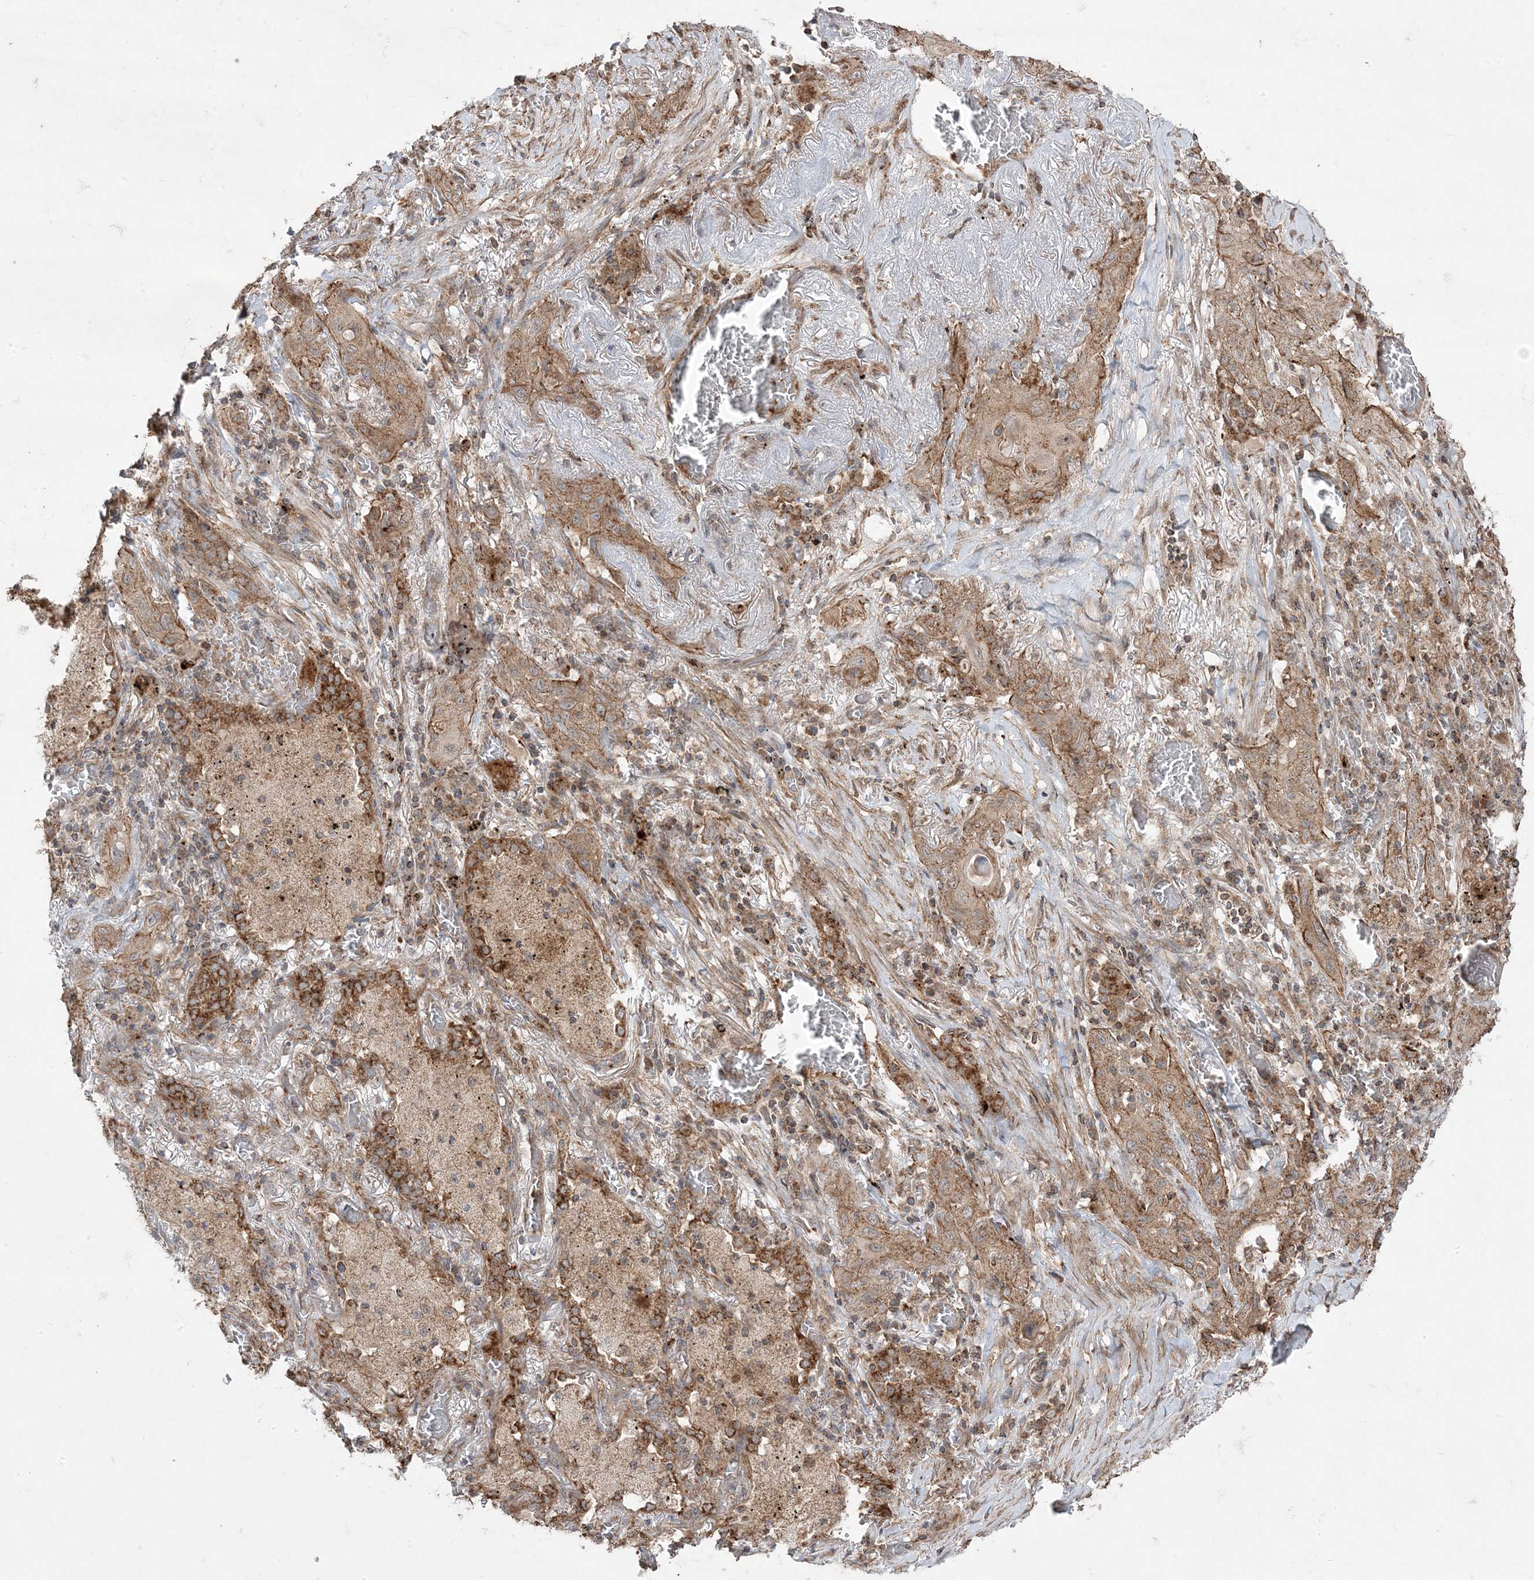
{"staining": {"intensity": "moderate", "quantity": ">75%", "location": "cytoplasmic/membranous"}, "tissue": "lung cancer", "cell_type": "Tumor cells", "image_type": "cancer", "snomed": [{"axis": "morphology", "description": "Squamous cell carcinoma, NOS"}, {"axis": "topography", "description": "Lung"}], "caption": "Immunohistochemical staining of lung squamous cell carcinoma demonstrates medium levels of moderate cytoplasmic/membranous protein staining in about >75% of tumor cells. (brown staining indicates protein expression, while blue staining denotes nuclei).", "gene": "CLUAP1", "patient": {"sex": "female", "age": 47}}